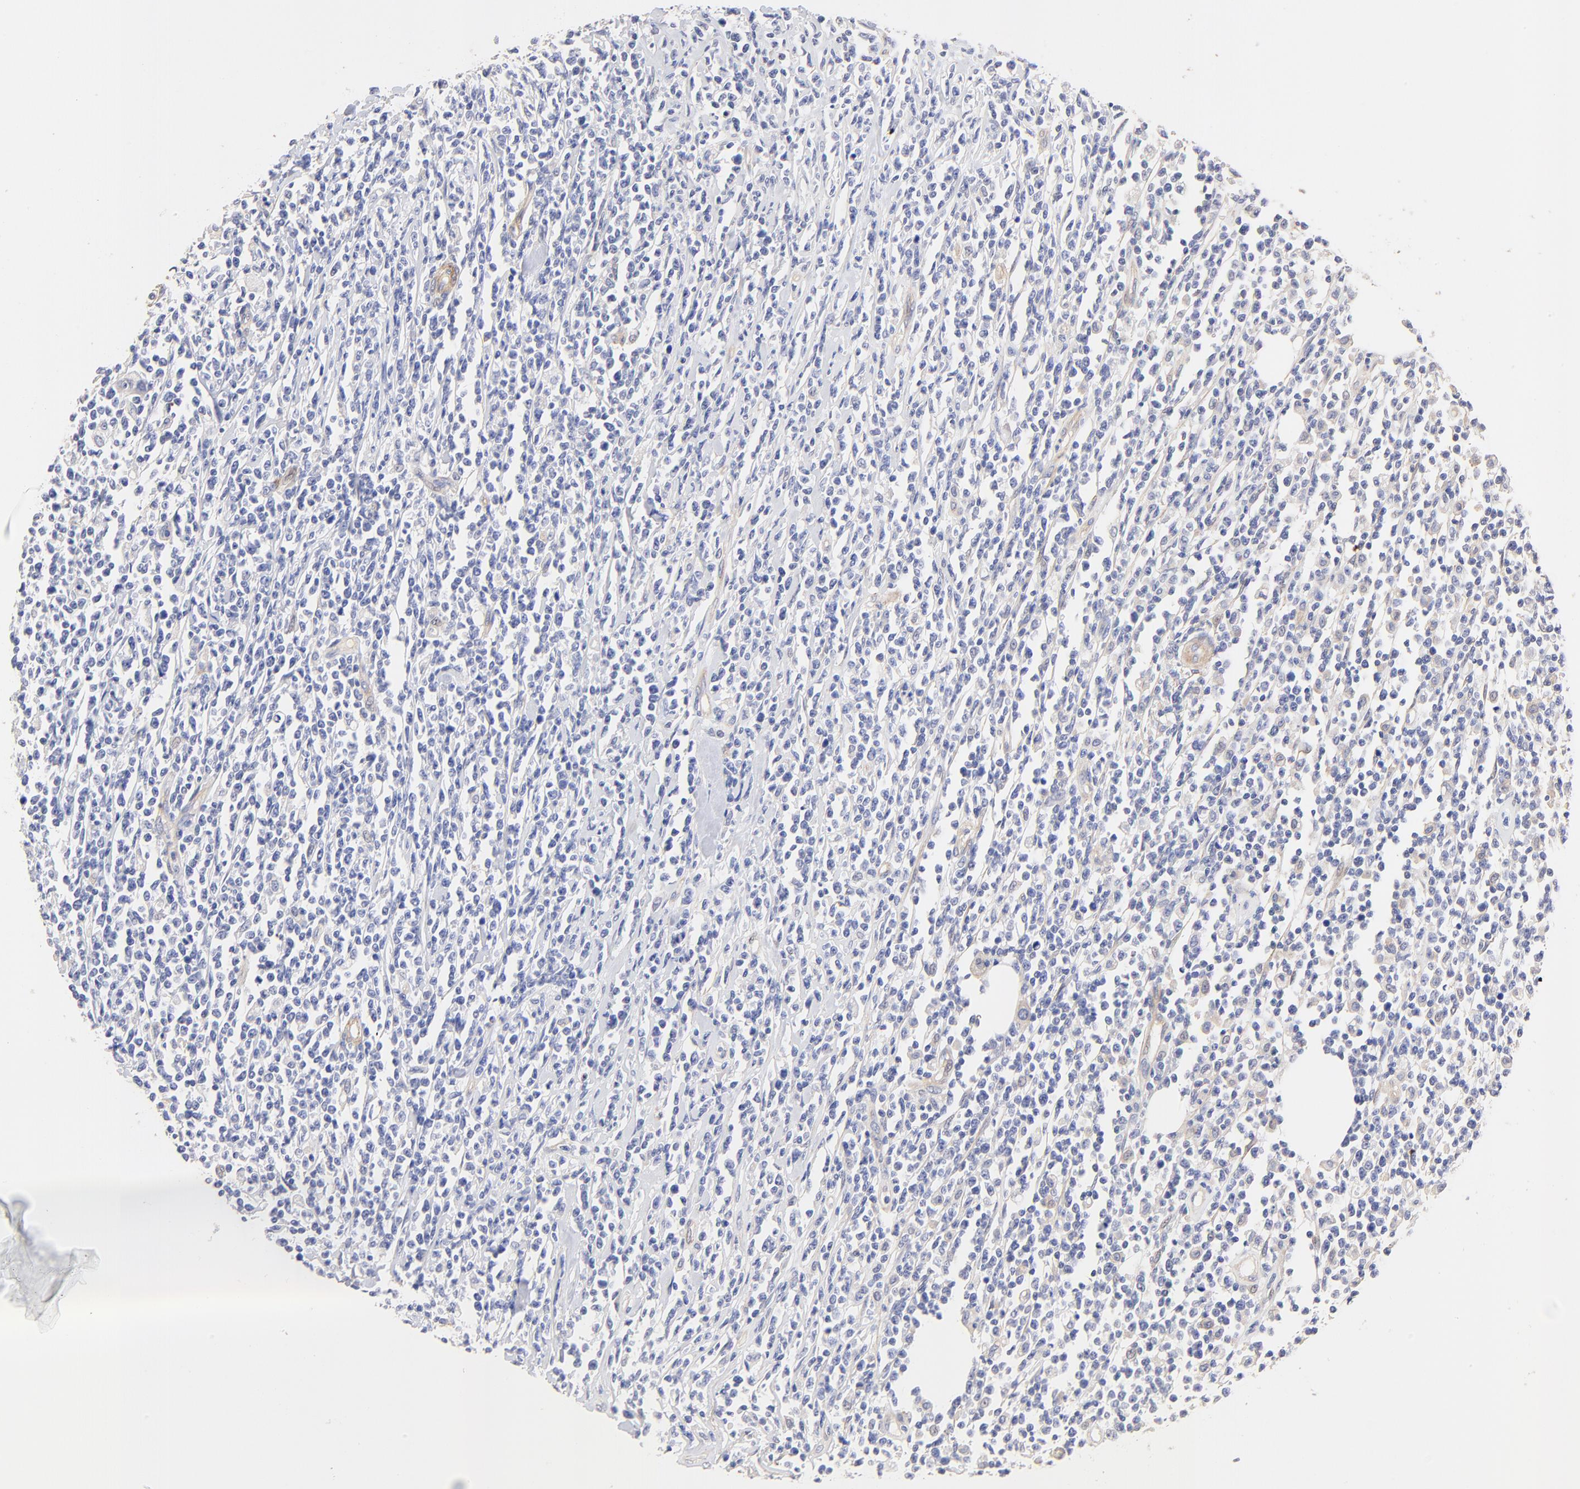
{"staining": {"intensity": "negative", "quantity": "none", "location": "none"}, "tissue": "lymphoma", "cell_type": "Tumor cells", "image_type": "cancer", "snomed": [{"axis": "morphology", "description": "Malignant lymphoma, non-Hodgkin's type, High grade"}, {"axis": "topography", "description": "Colon"}], "caption": "The image demonstrates no significant staining in tumor cells of lymphoma. The staining was performed using DAB (3,3'-diaminobenzidine) to visualize the protein expression in brown, while the nuclei were stained in blue with hematoxylin (Magnification: 20x).", "gene": "ACTRT1", "patient": {"sex": "male", "age": 82}}